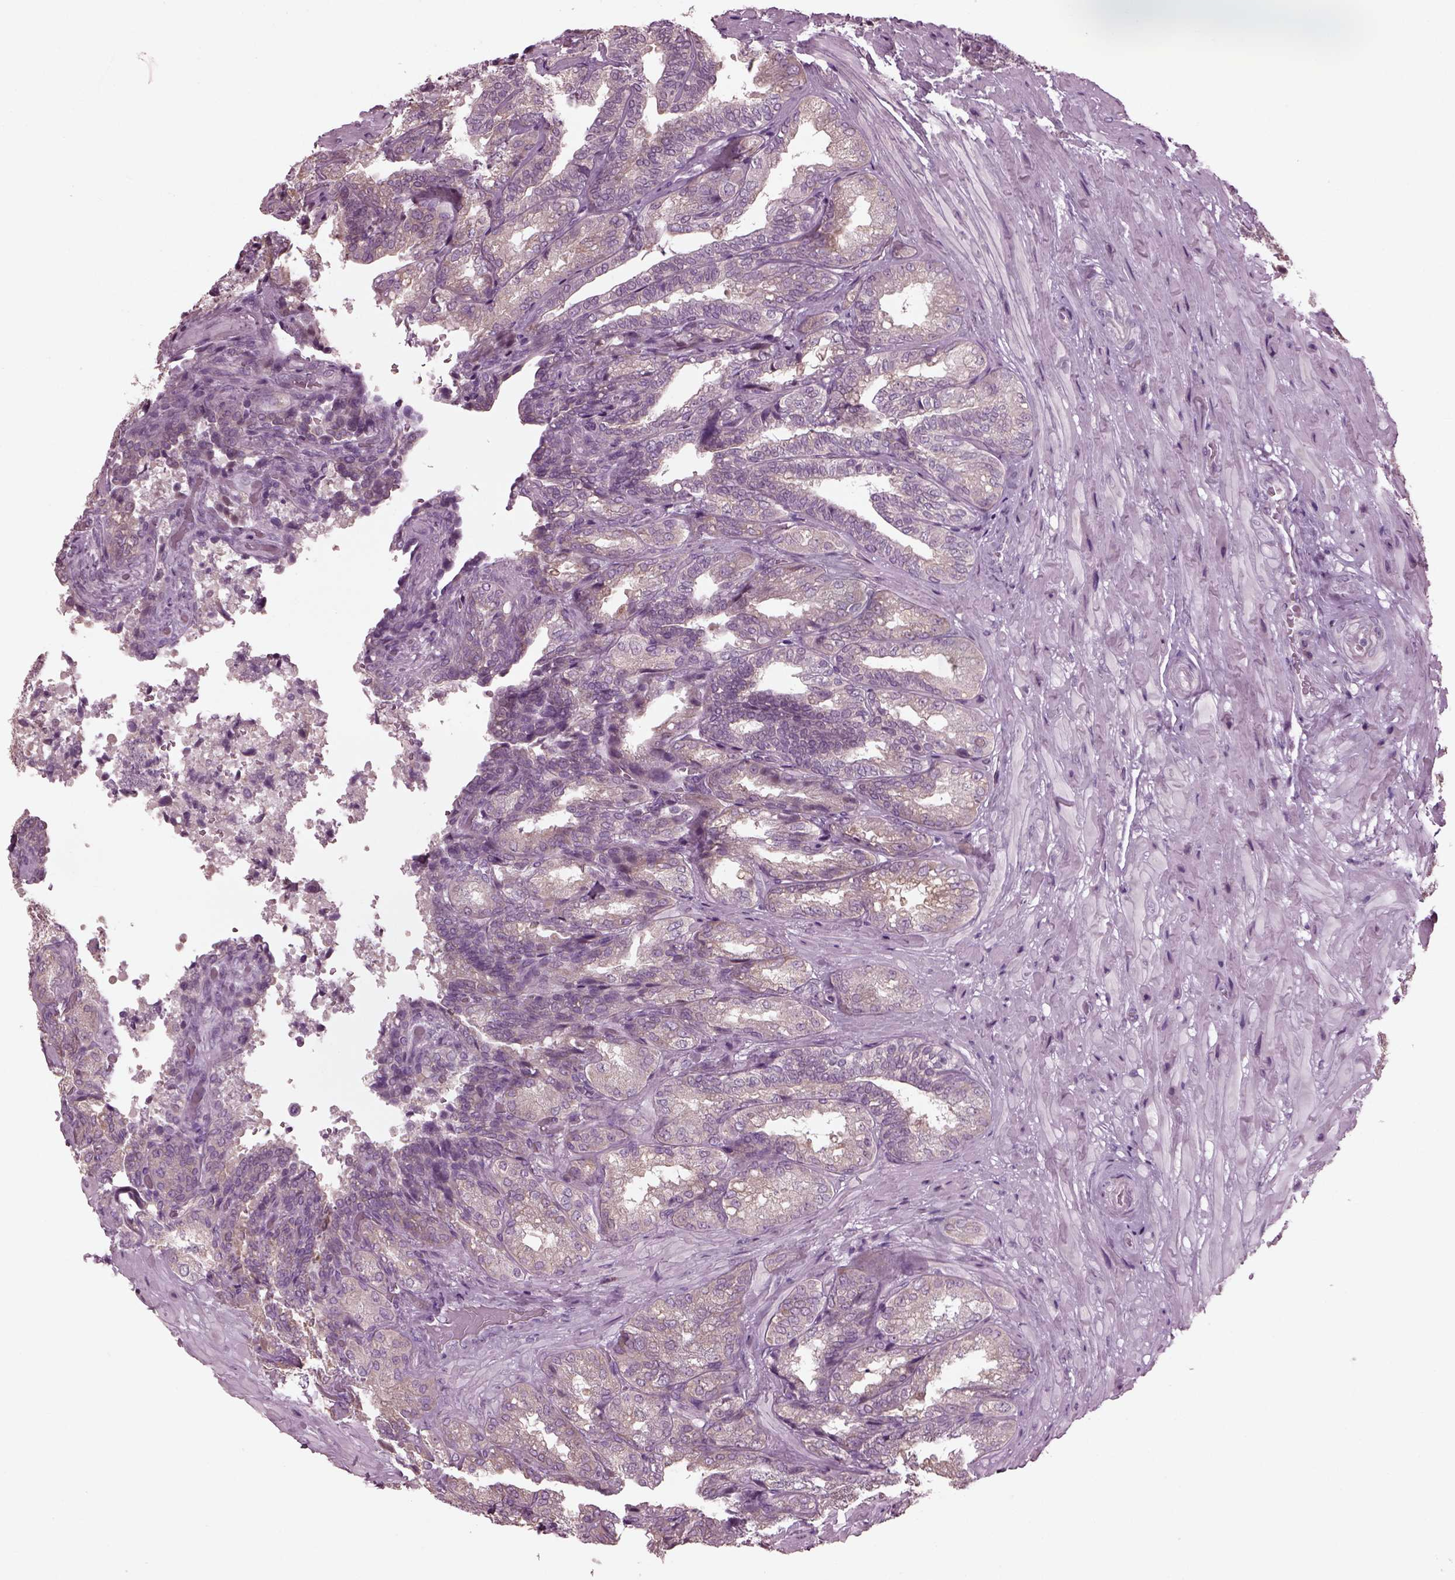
{"staining": {"intensity": "weak", "quantity": ">75%", "location": "cytoplasmic/membranous"}, "tissue": "seminal vesicle", "cell_type": "Glandular cells", "image_type": "normal", "snomed": [{"axis": "morphology", "description": "Normal tissue, NOS"}, {"axis": "topography", "description": "Seminal veicle"}], "caption": "Protein expression analysis of normal seminal vesicle reveals weak cytoplasmic/membranous expression in approximately >75% of glandular cells. The staining was performed using DAB, with brown indicating positive protein expression. Nuclei are stained blue with hematoxylin.", "gene": "CABP5", "patient": {"sex": "male", "age": 68}}